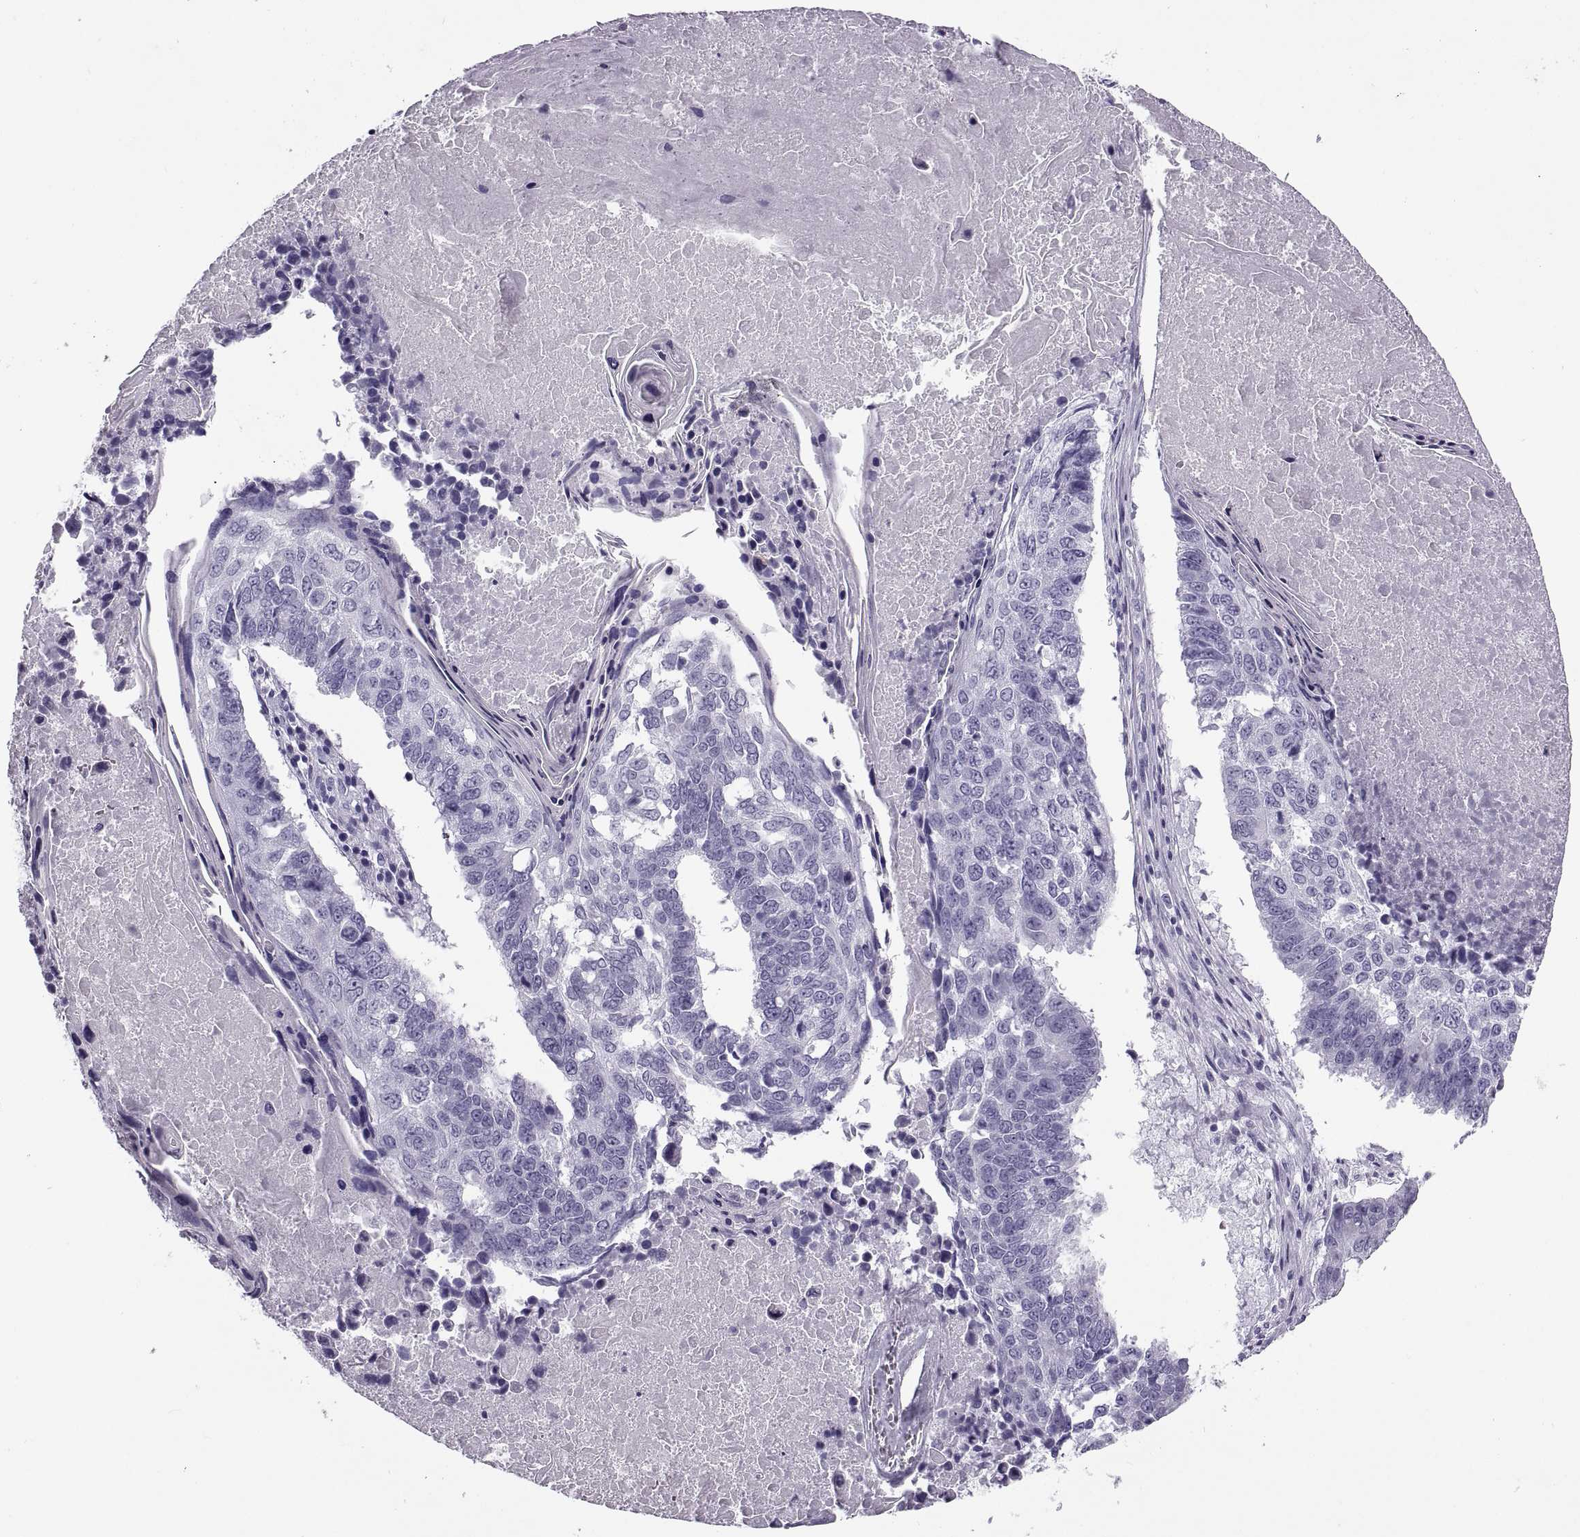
{"staining": {"intensity": "negative", "quantity": "none", "location": "none"}, "tissue": "lung cancer", "cell_type": "Tumor cells", "image_type": "cancer", "snomed": [{"axis": "morphology", "description": "Squamous cell carcinoma, NOS"}, {"axis": "topography", "description": "Lung"}], "caption": "Immunohistochemistry (IHC) micrograph of human lung cancer (squamous cell carcinoma) stained for a protein (brown), which reveals no staining in tumor cells.", "gene": "RLBP1", "patient": {"sex": "male", "age": 73}}